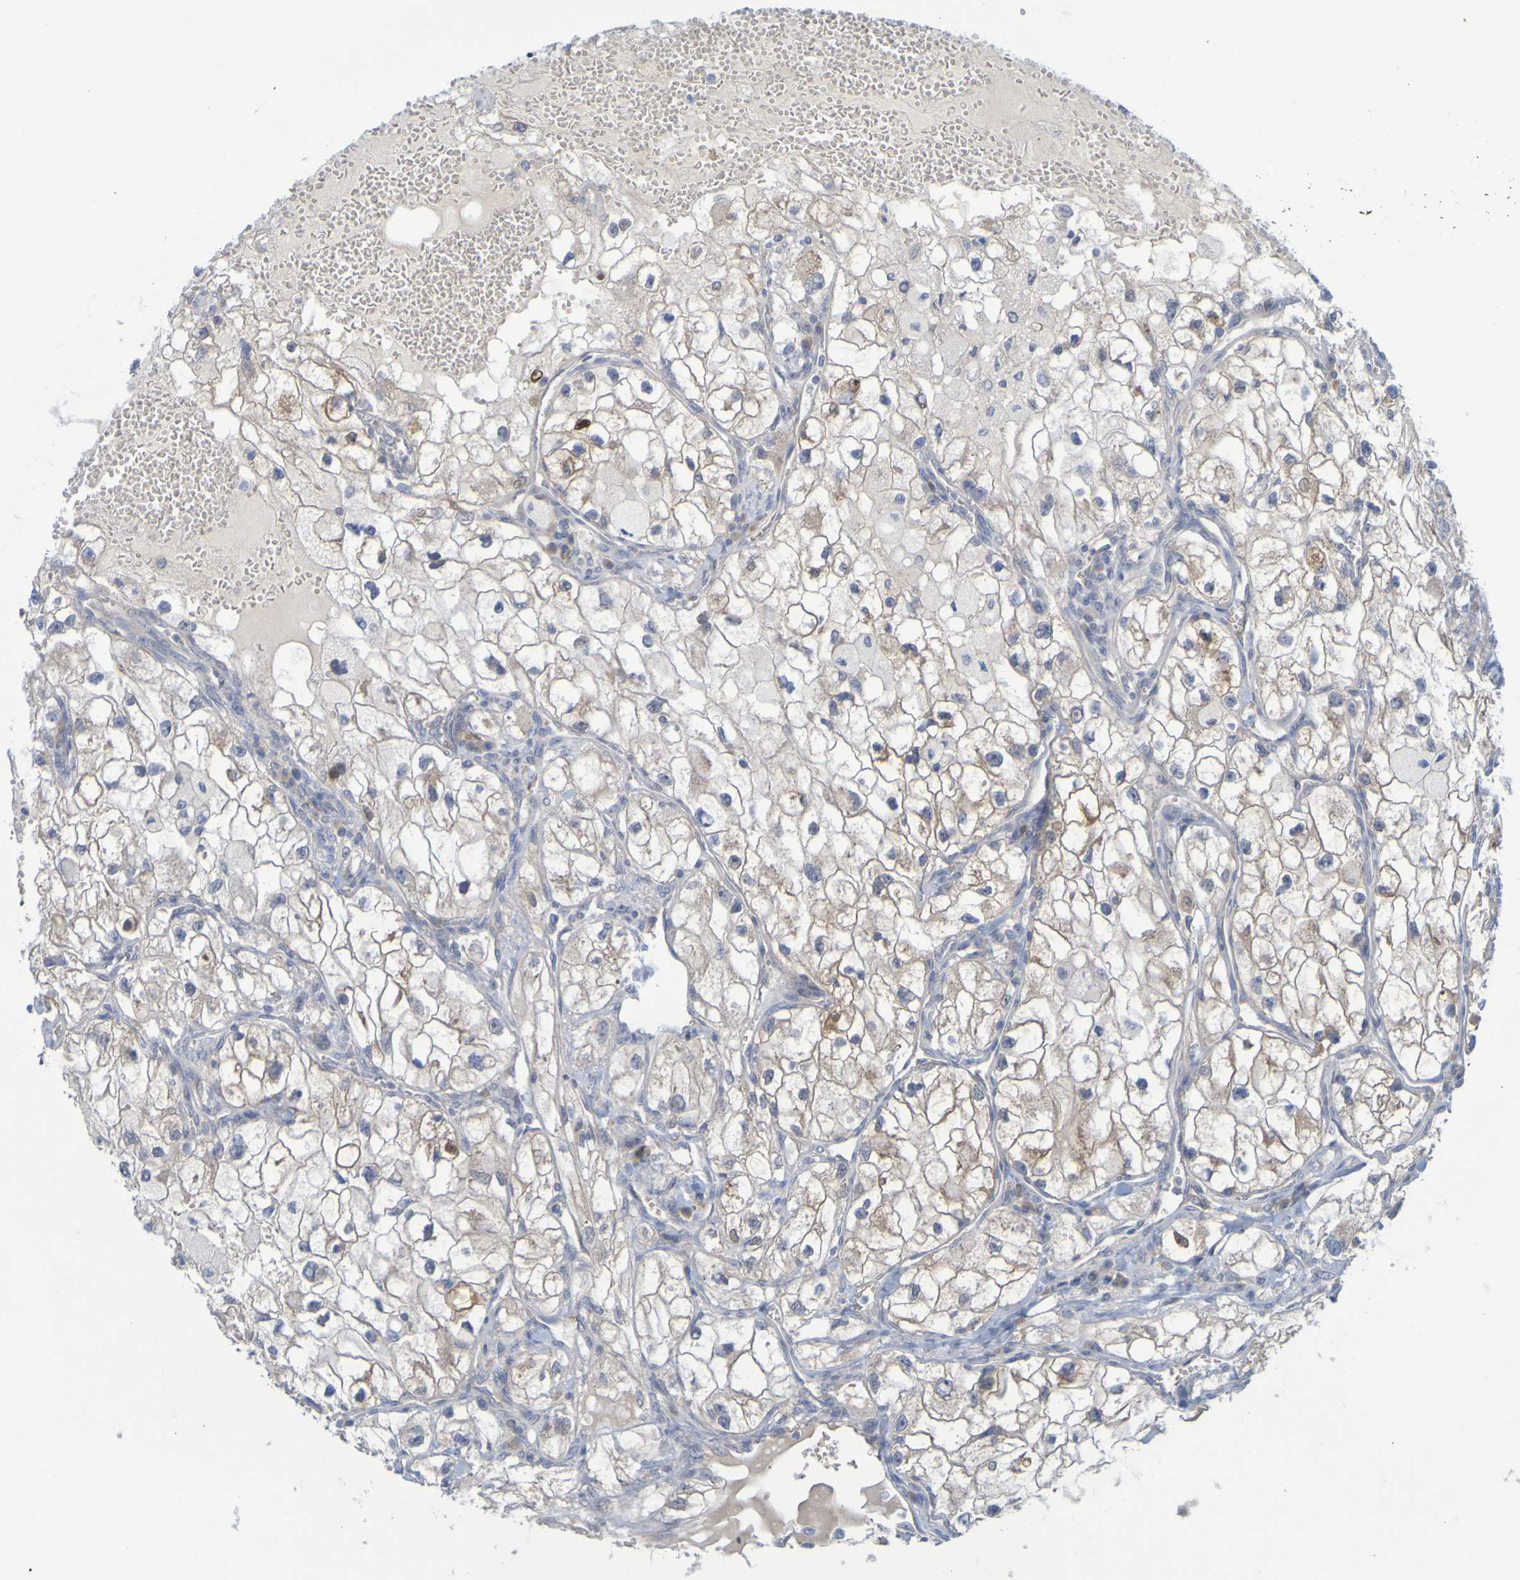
{"staining": {"intensity": "weak", "quantity": "25%-75%", "location": "cytoplasmic/membranous"}, "tissue": "renal cancer", "cell_type": "Tumor cells", "image_type": "cancer", "snomed": [{"axis": "morphology", "description": "Adenocarcinoma, NOS"}, {"axis": "topography", "description": "Kidney"}], "caption": "About 25%-75% of tumor cells in renal adenocarcinoma show weak cytoplasmic/membranous protein expression as visualized by brown immunohistochemical staining.", "gene": "MOGS", "patient": {"sex": "female", "age": 70}}